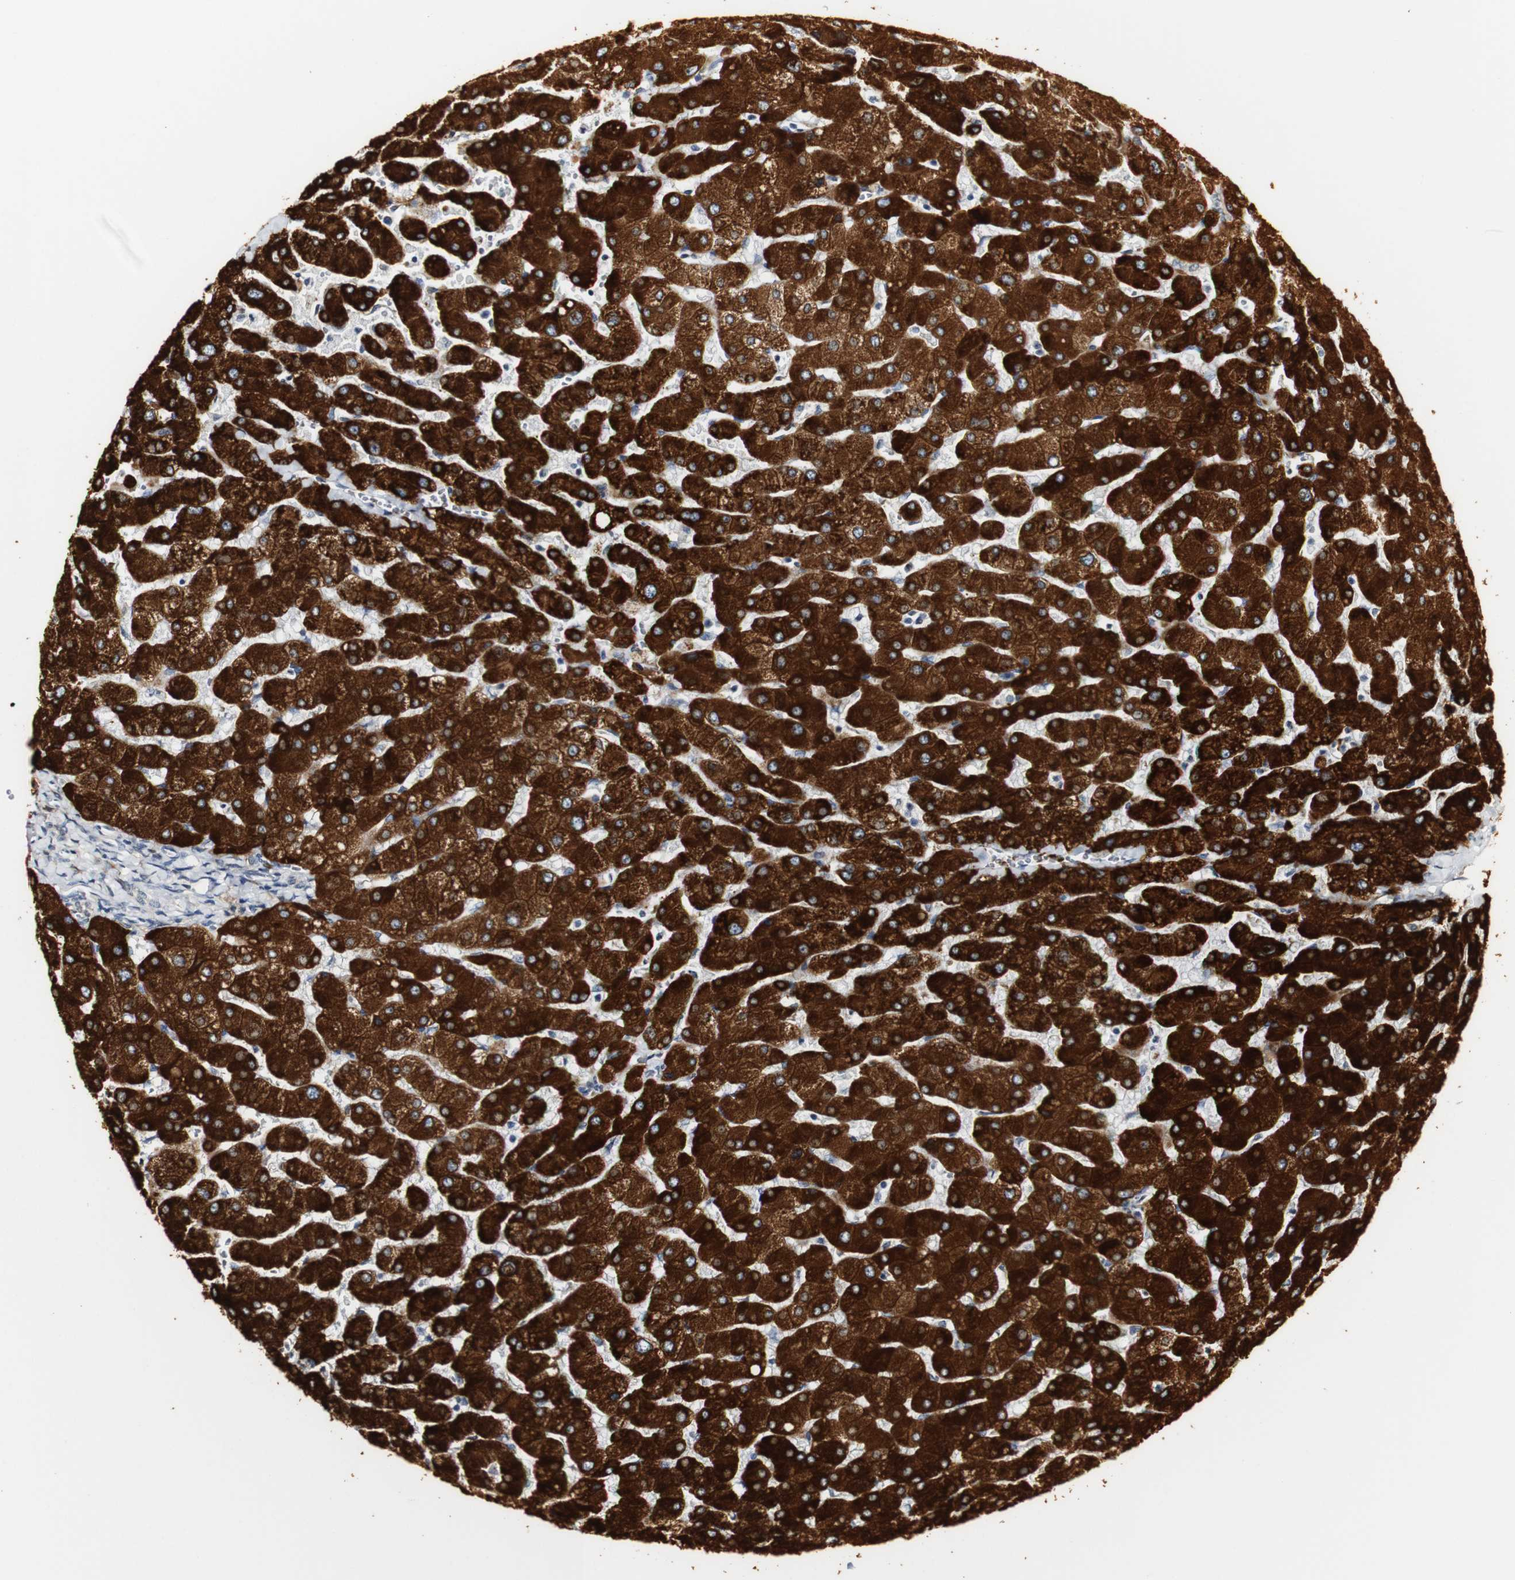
{"staining": {"intensity": "negative", "quantity": "none", "location": "none"}, "tissue": "liver", "cell_type": "Cholangiocytes", "image_type": "normal", "snomed": [{"axis": "morphology", "description": "Normal tissue, NOS"}, {"axis": "topography", "description": "Liver"}], "caption": "IHC histopathology image of normal liver: liver stained with DAB shows no significant protein staining in cholangiocytes.", "gene": "FMO3", "patient": {"sex": "male", "age": 55}}